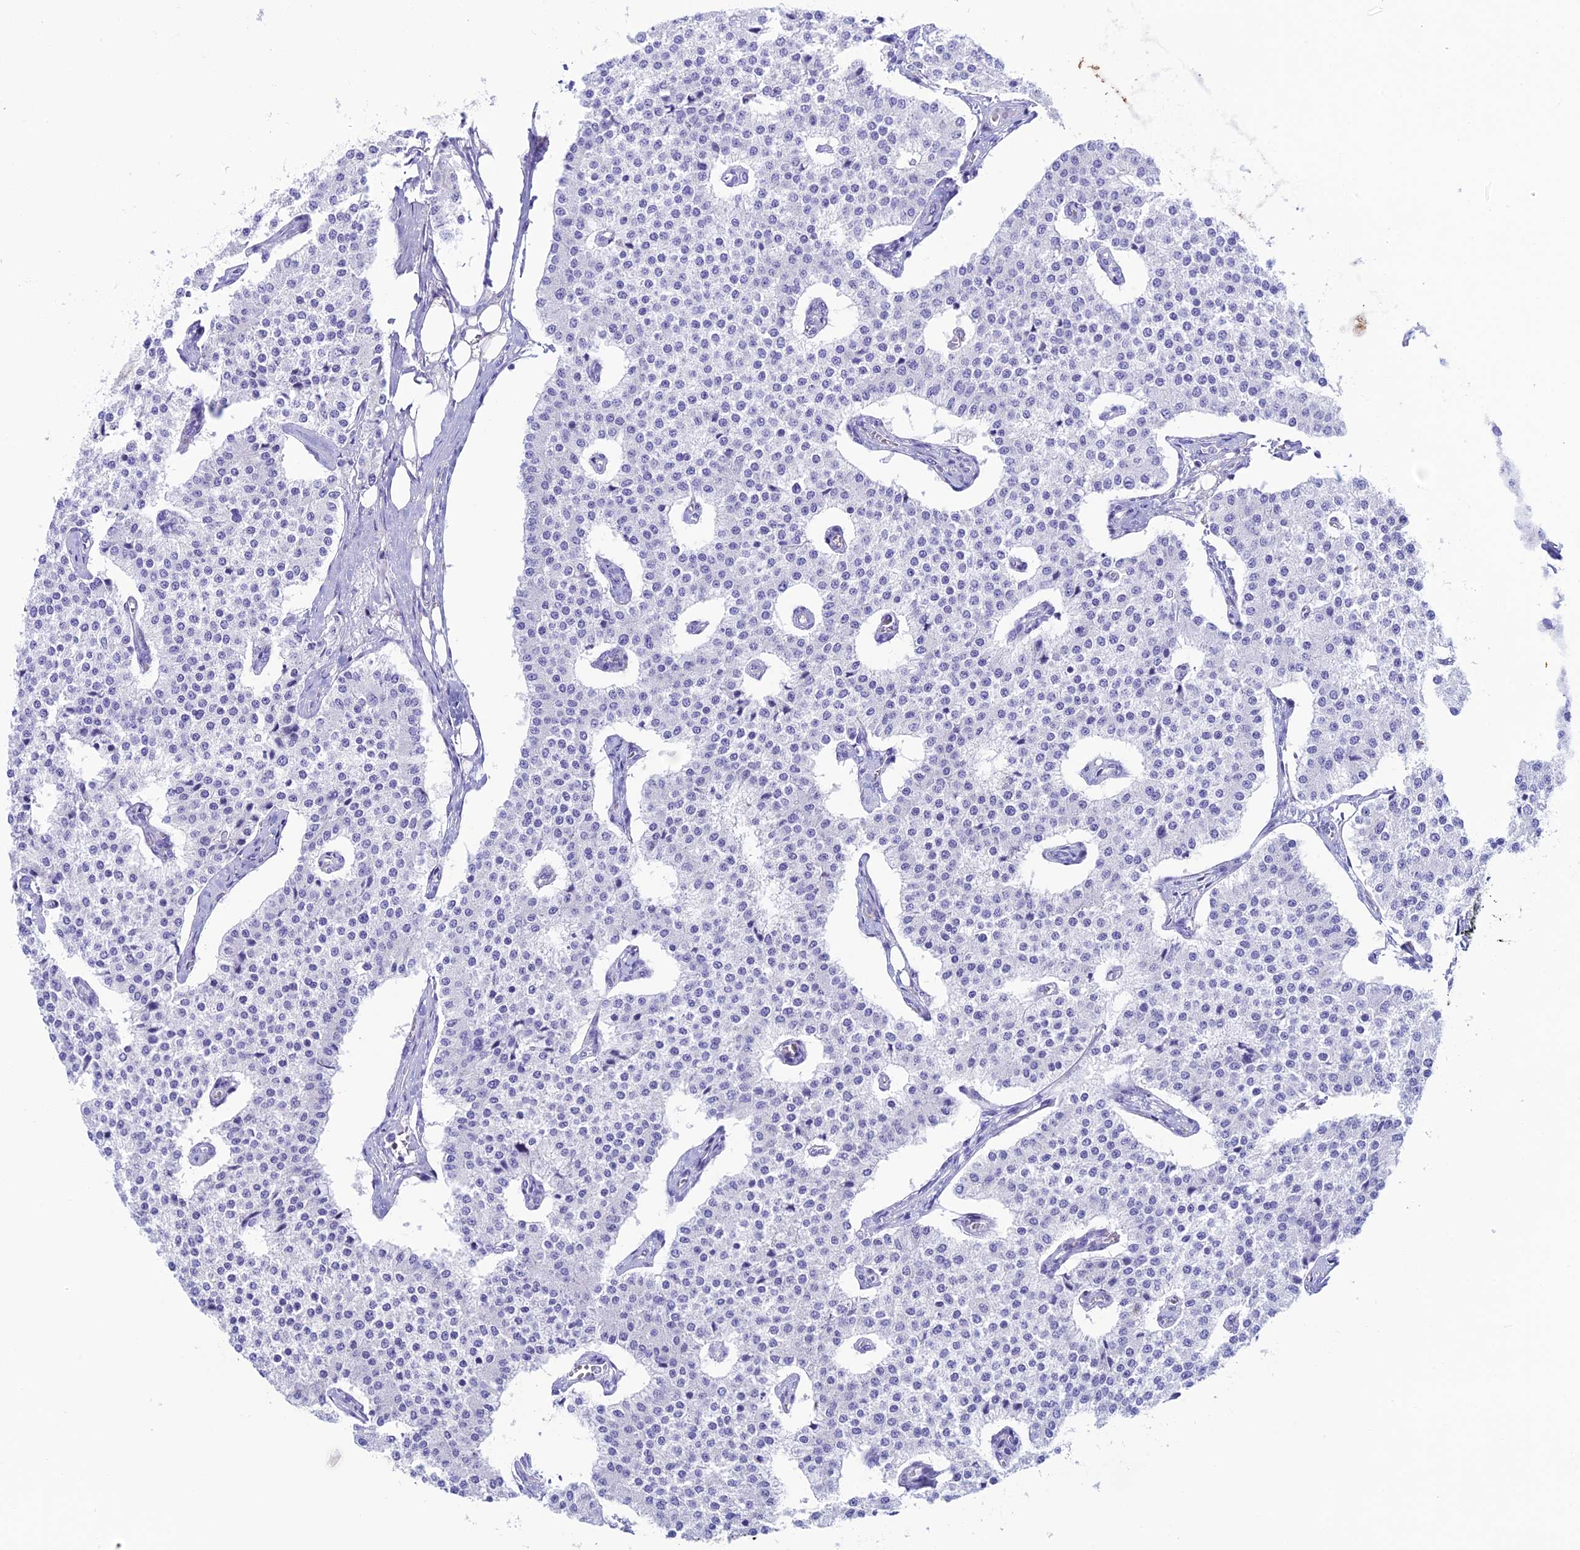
{"staining": {"intensity": "negative", "quantity": "none", "location": "none"}, "tissue": "carcinoid", "cell_type": "Tumor cells", "image_type": "cancer", "snomed": [{"axis": "morphology", "description": "Carcinoid, malignant, NOS"}, {"axis": "topography", "description": "Colon"}], "caption": "This is an immunohistochemistry (IHC) micrograph of carcinoid. There is no positivity in tumor cells.", "gene": "KCNK17", "patient": {"sex": "female", "age": 52}}